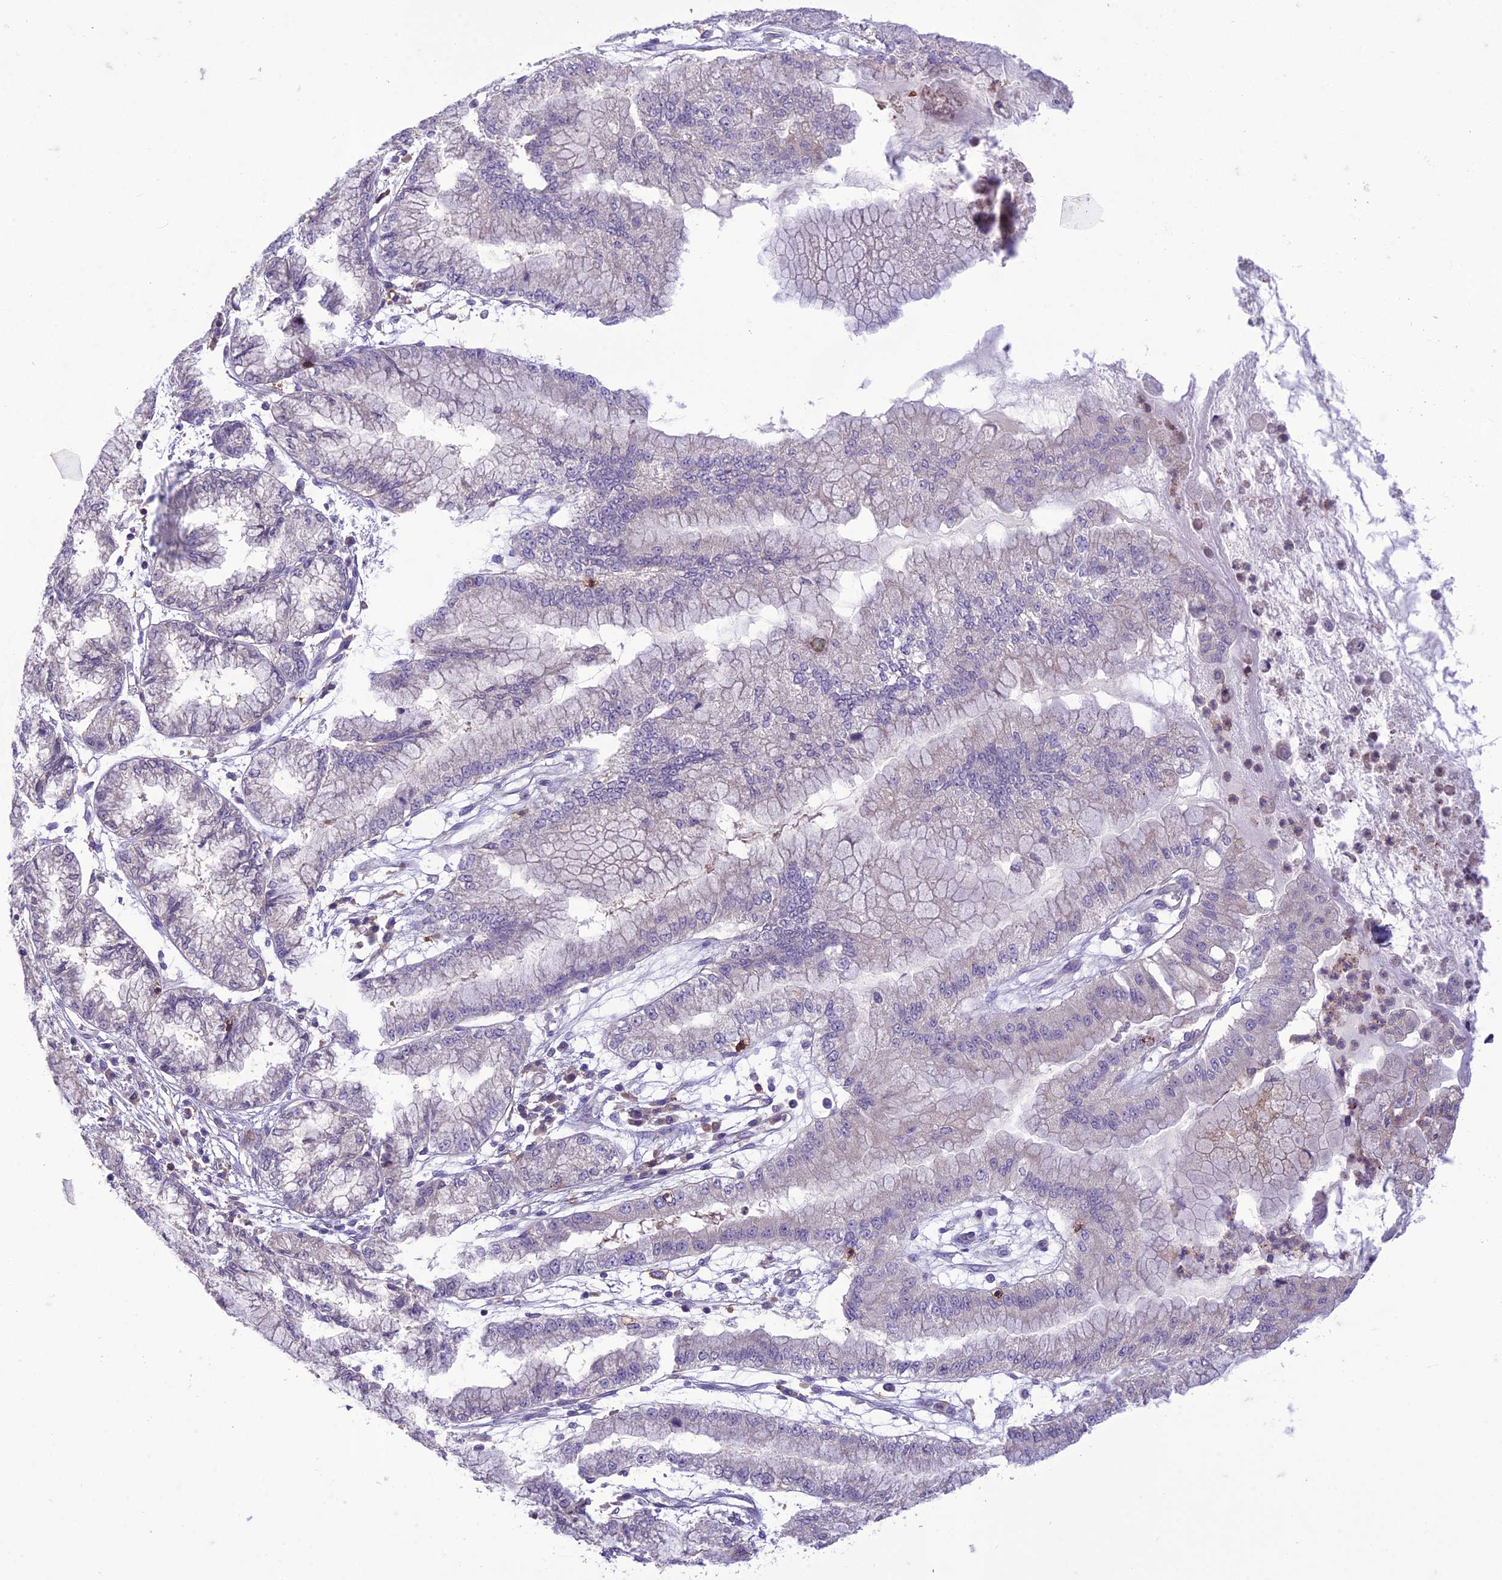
{"staining": {"intensity": "negative", "quantity": "none", "location": "none"}, "tissue": "pancreatic cancer", "cell_type": "Tumor cells", "image_type": "cancer", "snomed": [{"axis": "morphology", "description": "Adenocarcinoma, NOS"}, {"axis": "topography", "description": "Pancreas"}], "caption": "Tumor cells show no significant expression in adenocarcinoma (pancreatic).", "gene": "ITGAE", "patient": {"sex": "male", "age": 73}}